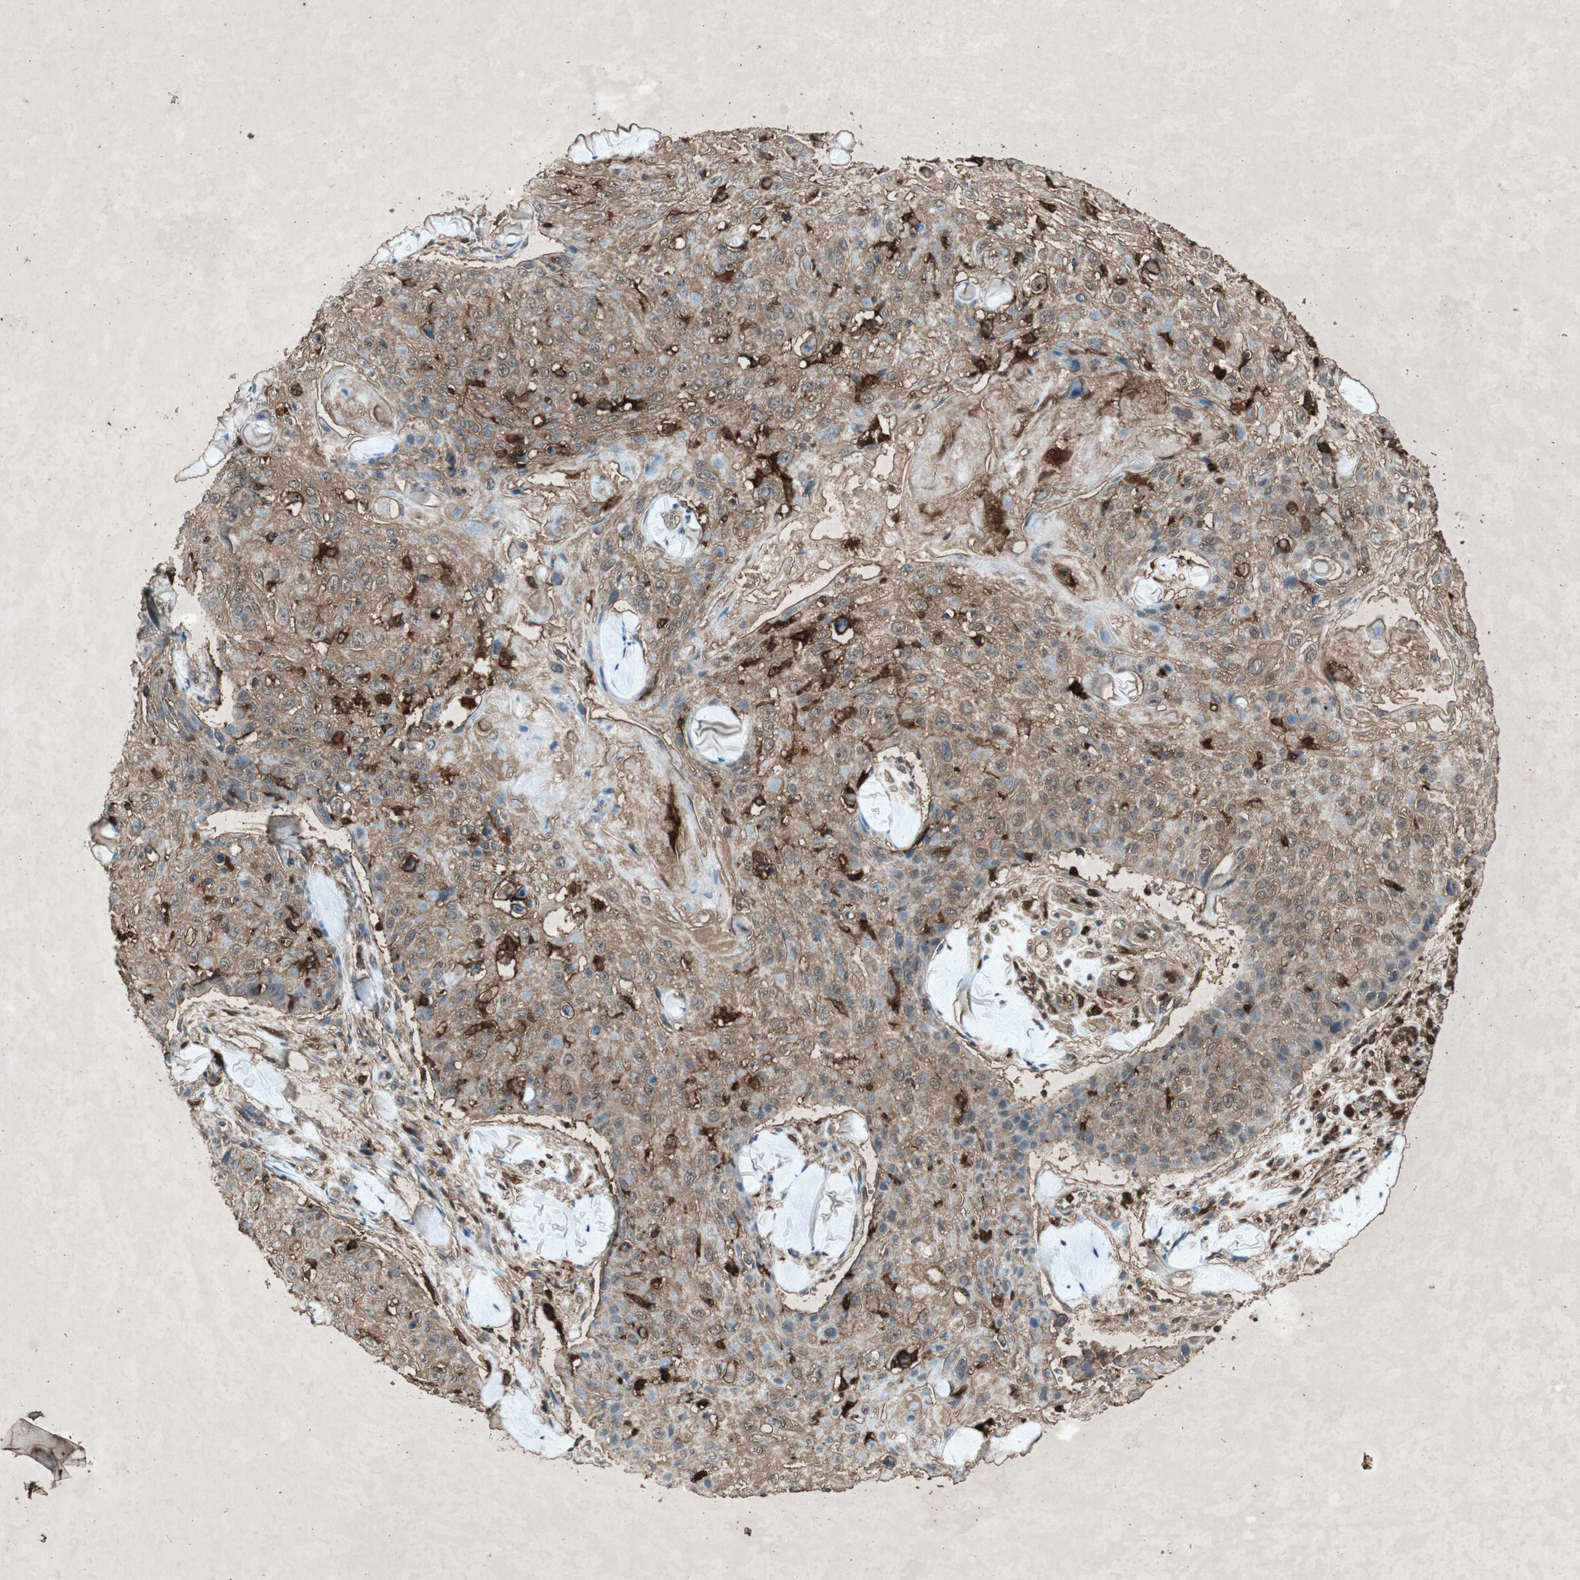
{"staining": {"intensity": "weak", "quantity": ">75%", "location": "cytoplasmic/membranous"}, "tissue": "skin cancer", "cell_type": "Tumor cells", "image_type": "cancer", "snomed": [{"axis": "morphology", "description": "Squamous cell carcinoma, NOS"}, {"axis": "topography", "description": "Skin"}], "caption": "Immunohistochemistry (IHC) of skin cancer (squamous cell carcinoma) reveals low levels of weak cytoplasmic/membranous staining in approximately >75% of tumor cells.", "gene": "TYROBP", "patient": {"sex": "male", "age": 86}}